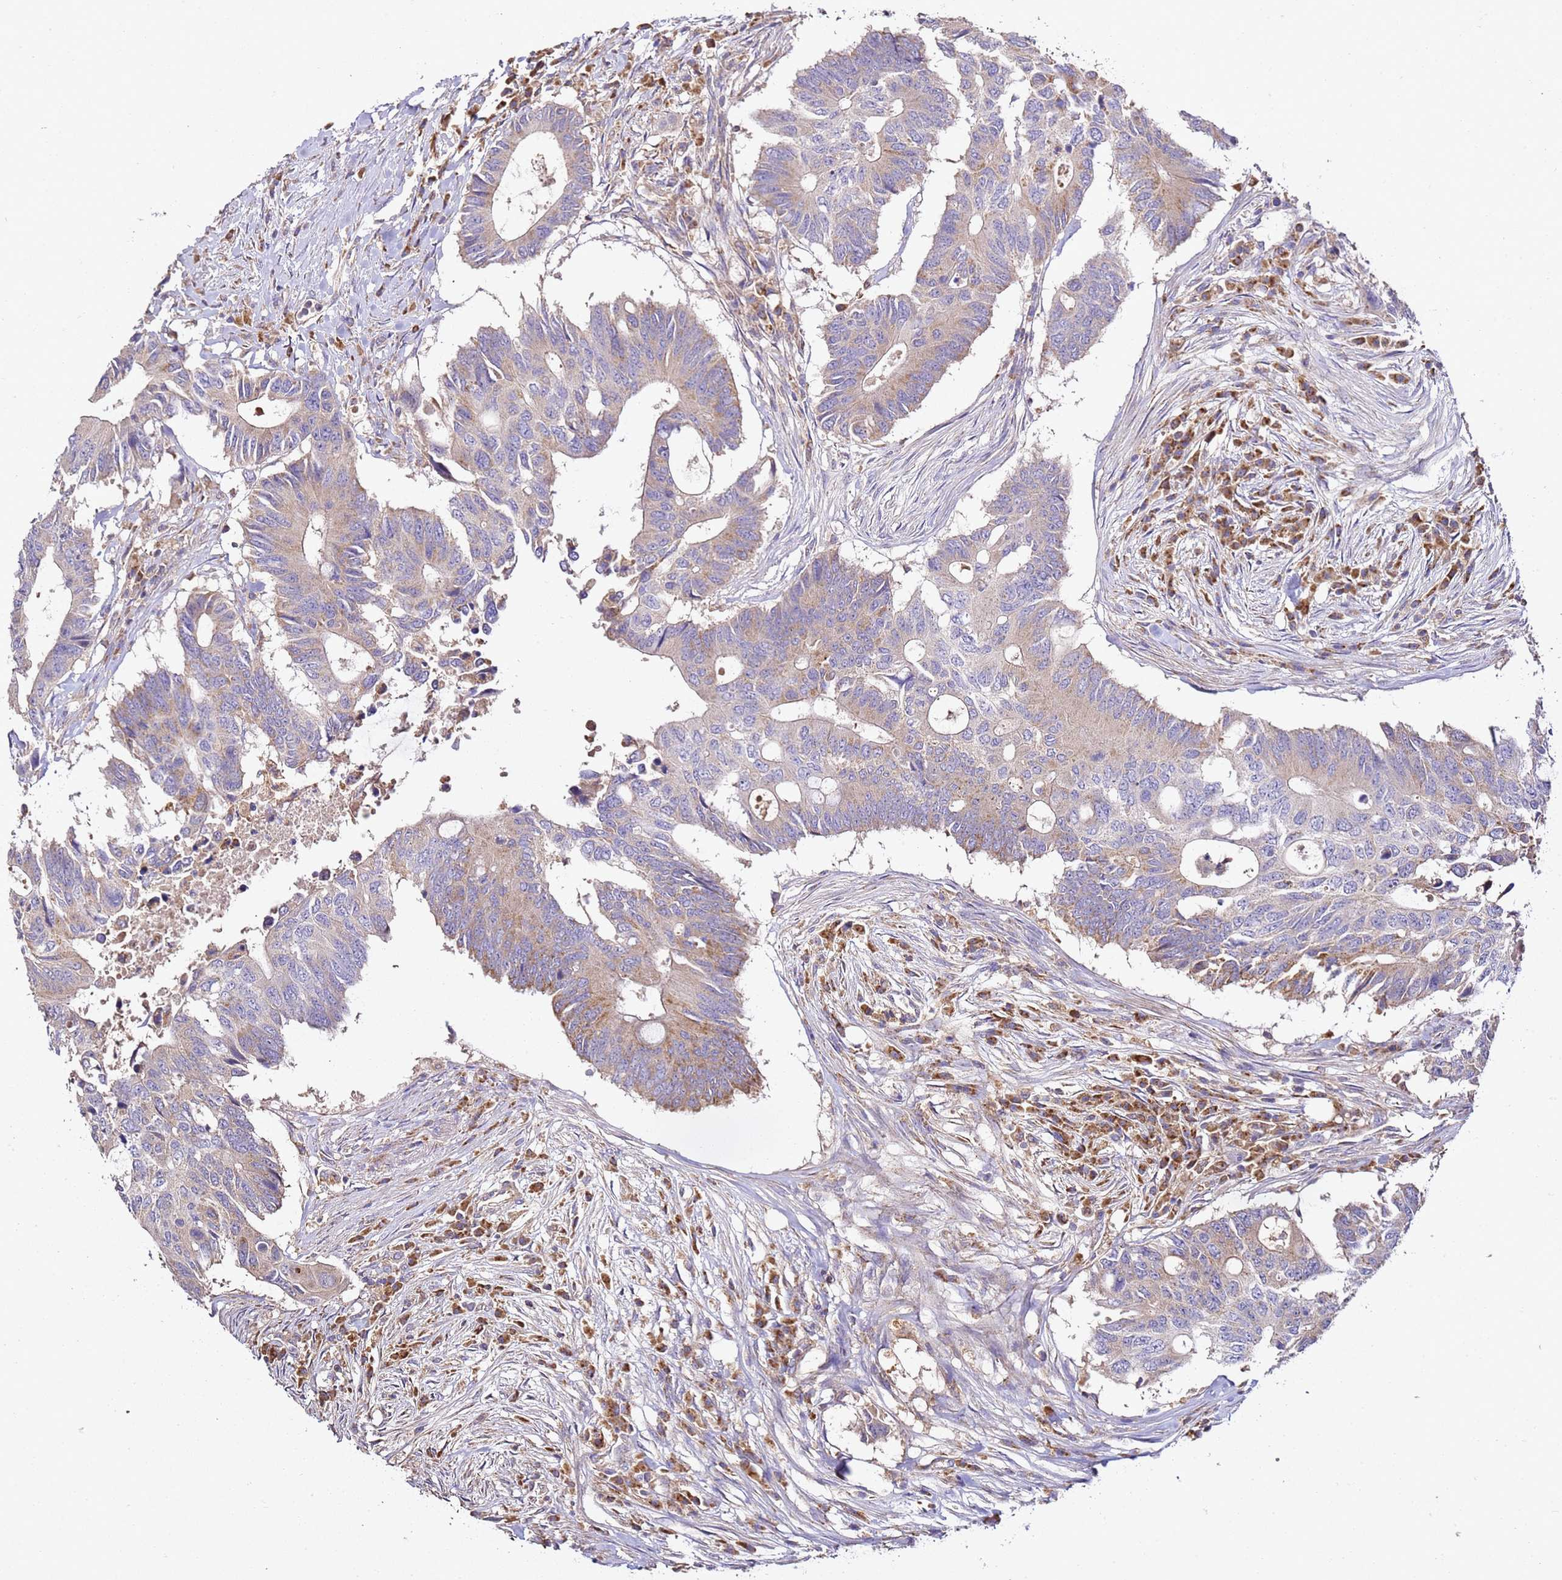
{"staining": {"intensity": "weak", "quantity": "<25%", "location": "cytoplasmic/membranous"}, "tissue": "colorectal cancer", "cell_type": "Tumor cells", "image_type": "cancer", "snomed": [{"axis": "morphology", "description": "Adenocarcinoma, NOS"}, {"axis": "topography", "description": "Colon"}], "caption": "Photomicrograph shows no protein staining in tumor cells of colorectal adenocarcinoma tissue.", "gene": "OR2B11", "patient": {"sex": "male", "age": 71}}